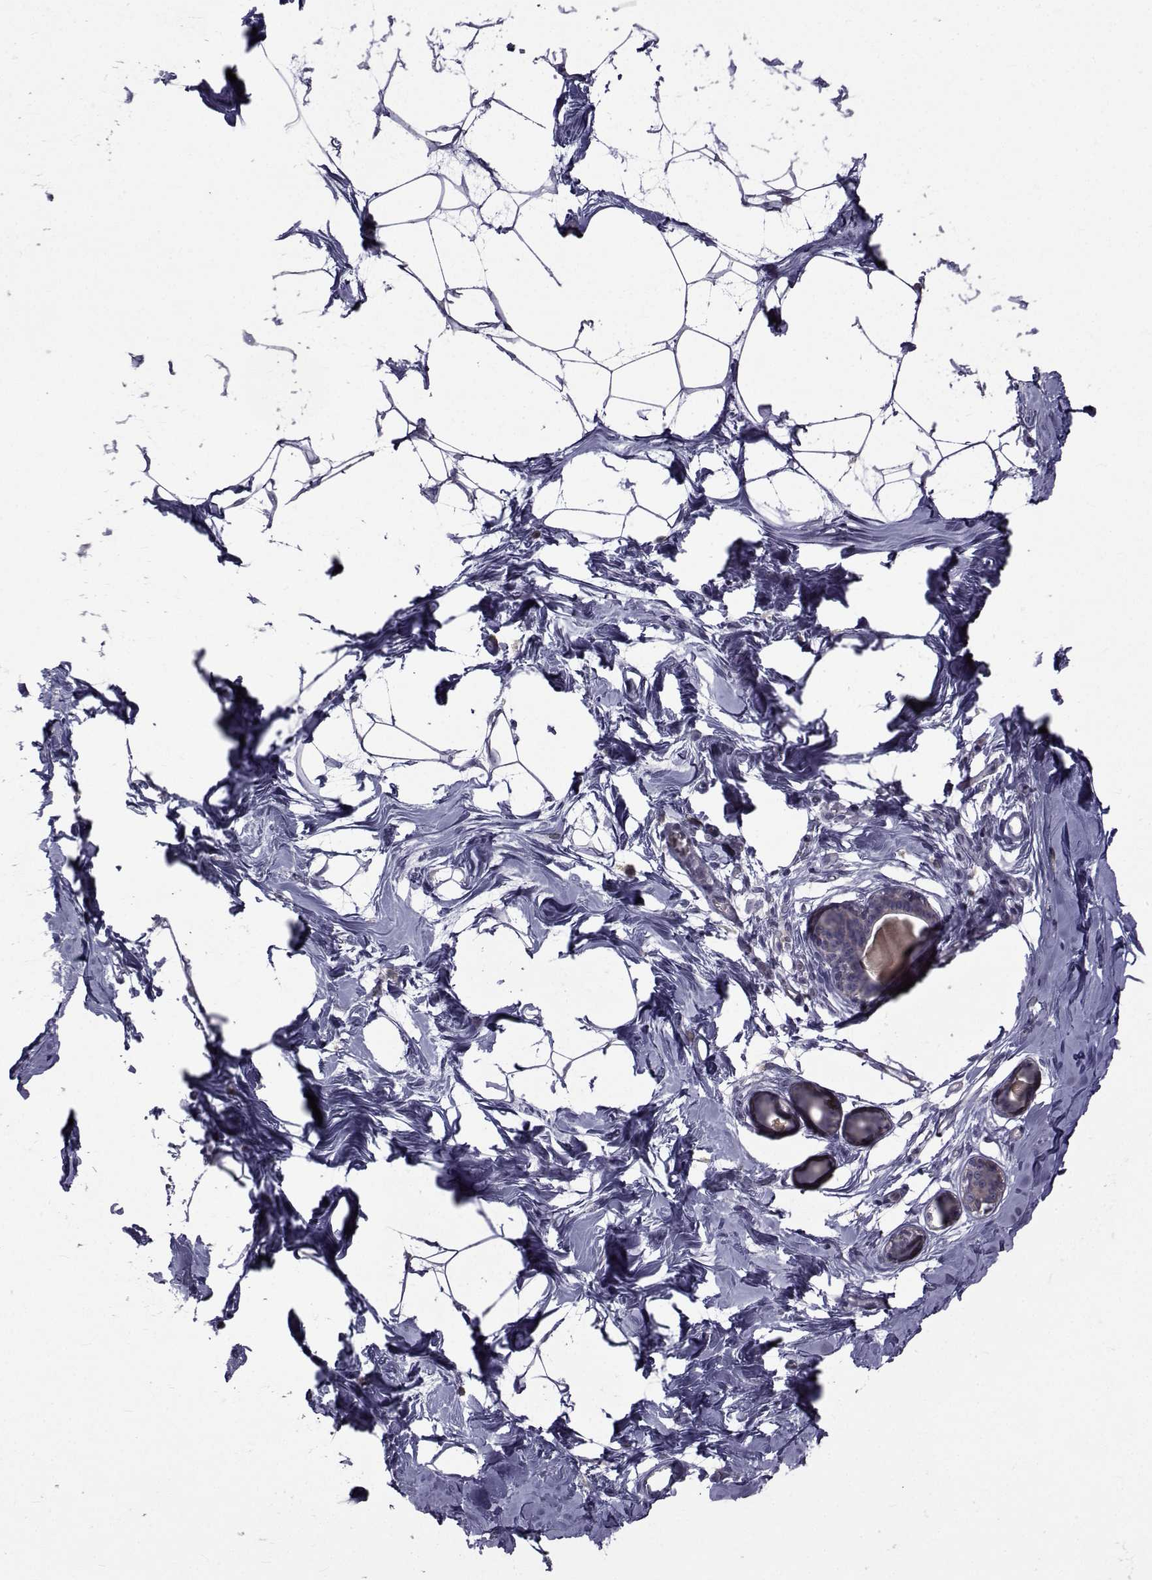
{"staining": {"intensity": "negative", "quantity": "none", "location": "none"}, "tissue": "breast", "cell_type": "Adipocytes", "image_type": "normal", "snomed": [{"axis": "morphology", "description": "Normal tissue, NOS"}, {"axis": "topography", "description": "Breast"}], "caption": "Immunohistochemical staining of normal human breast exhibits no significant staining in adipocytes.", "gene": "FDXR", "patient": {"sex": "female", "age": 45}}